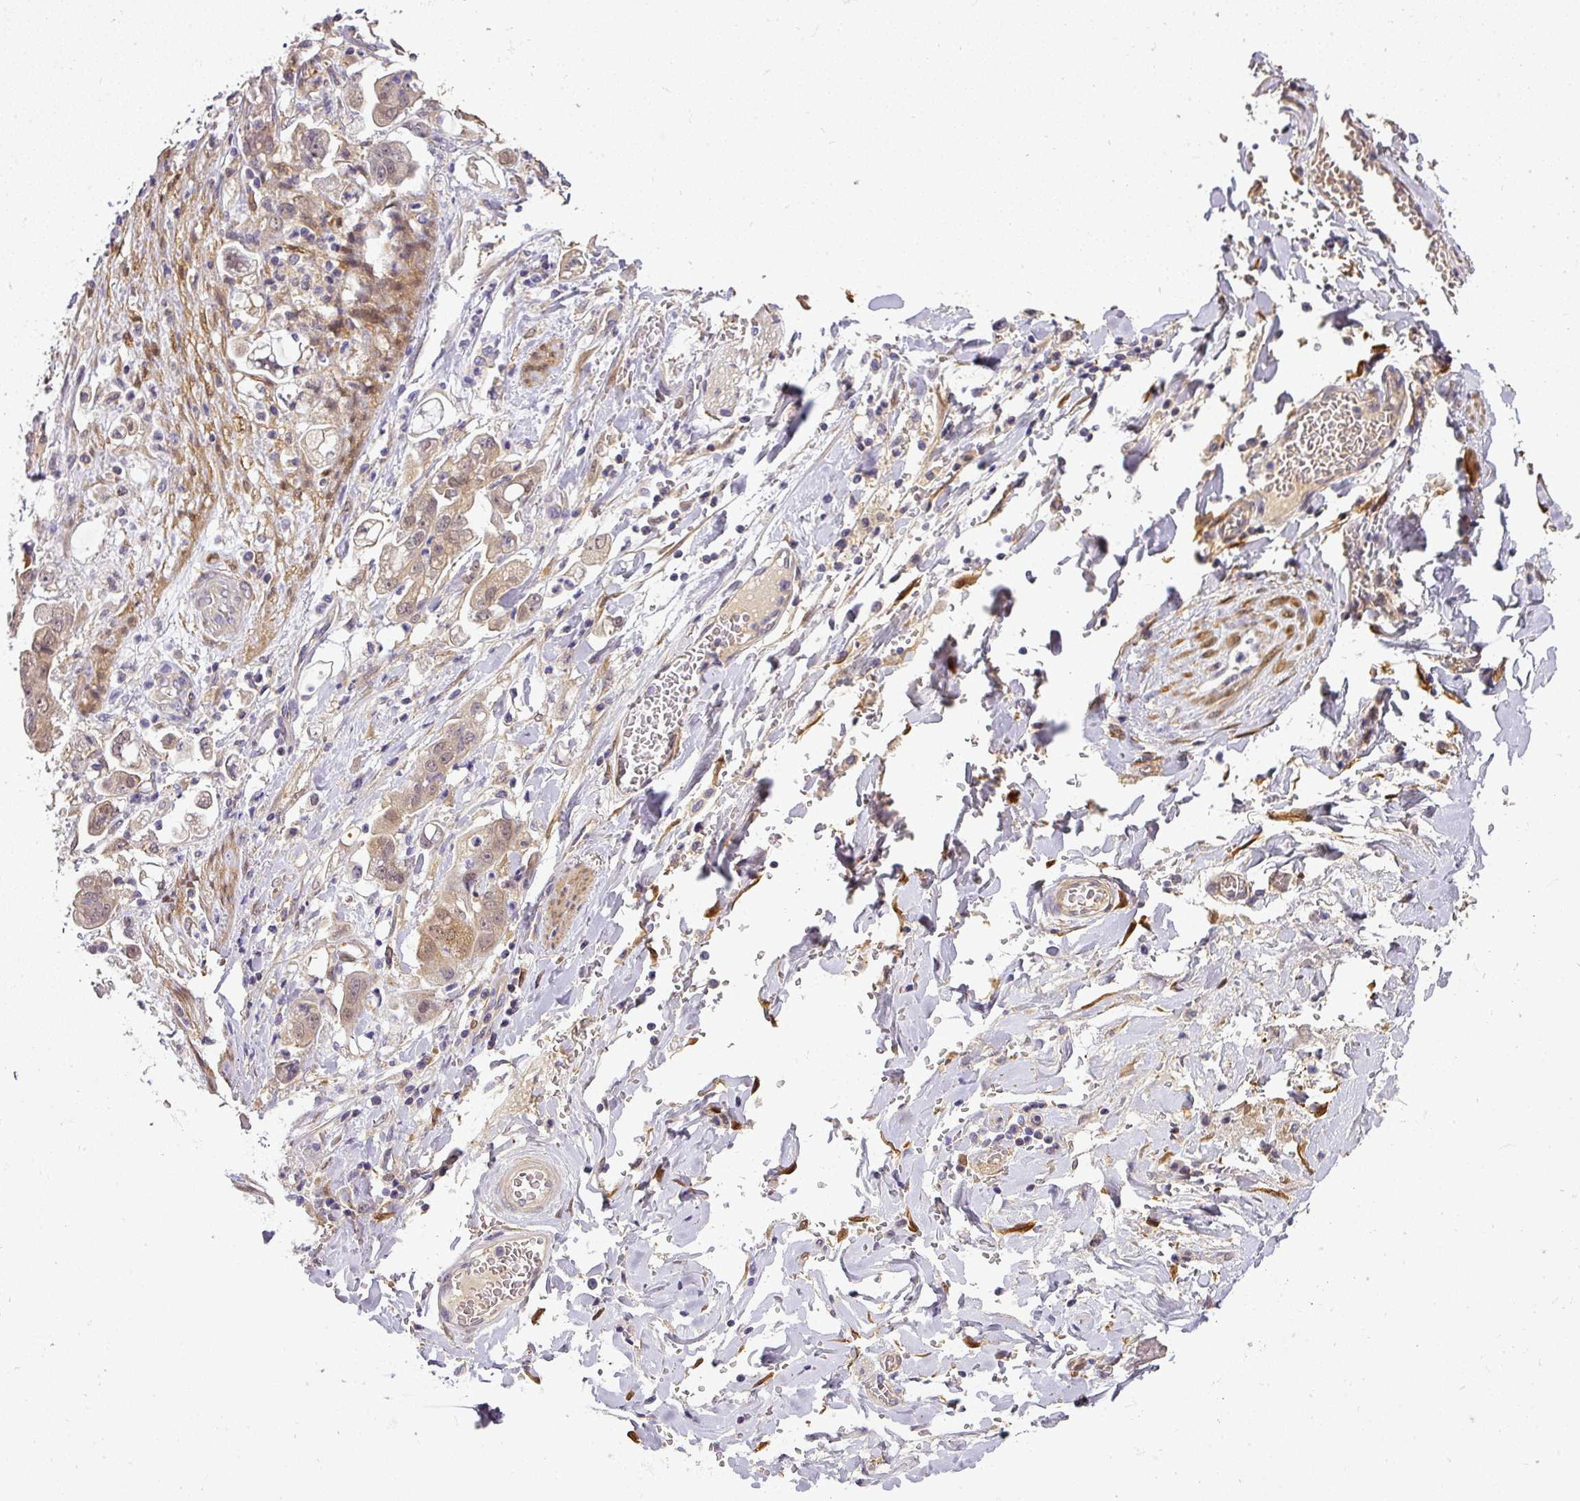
{"staining": {"intensity": "moderate", "quantity": ">75%", "location": "cytoplasmic/membranous,nuclear"}, "tissue": "stomach cancer", "cell_type": "Tumor cells", "image_type": "cancer", "snomed": [{"axis": "morphology", "description": "Adenocarcinoma, NOS"}, {"axis": "topography", "description": "Stomach"}], "caption": "Protein positivity by IHC shows moderate cytoplasmic/membranous and nuclear expression in about >75% of tumor cells in adenocarcinoma (stomach). (DAB = brown stain, brightfield microscopy at high magnification).", "gene": "ADH5", "patient": {"sex": "male", "age": 62}}